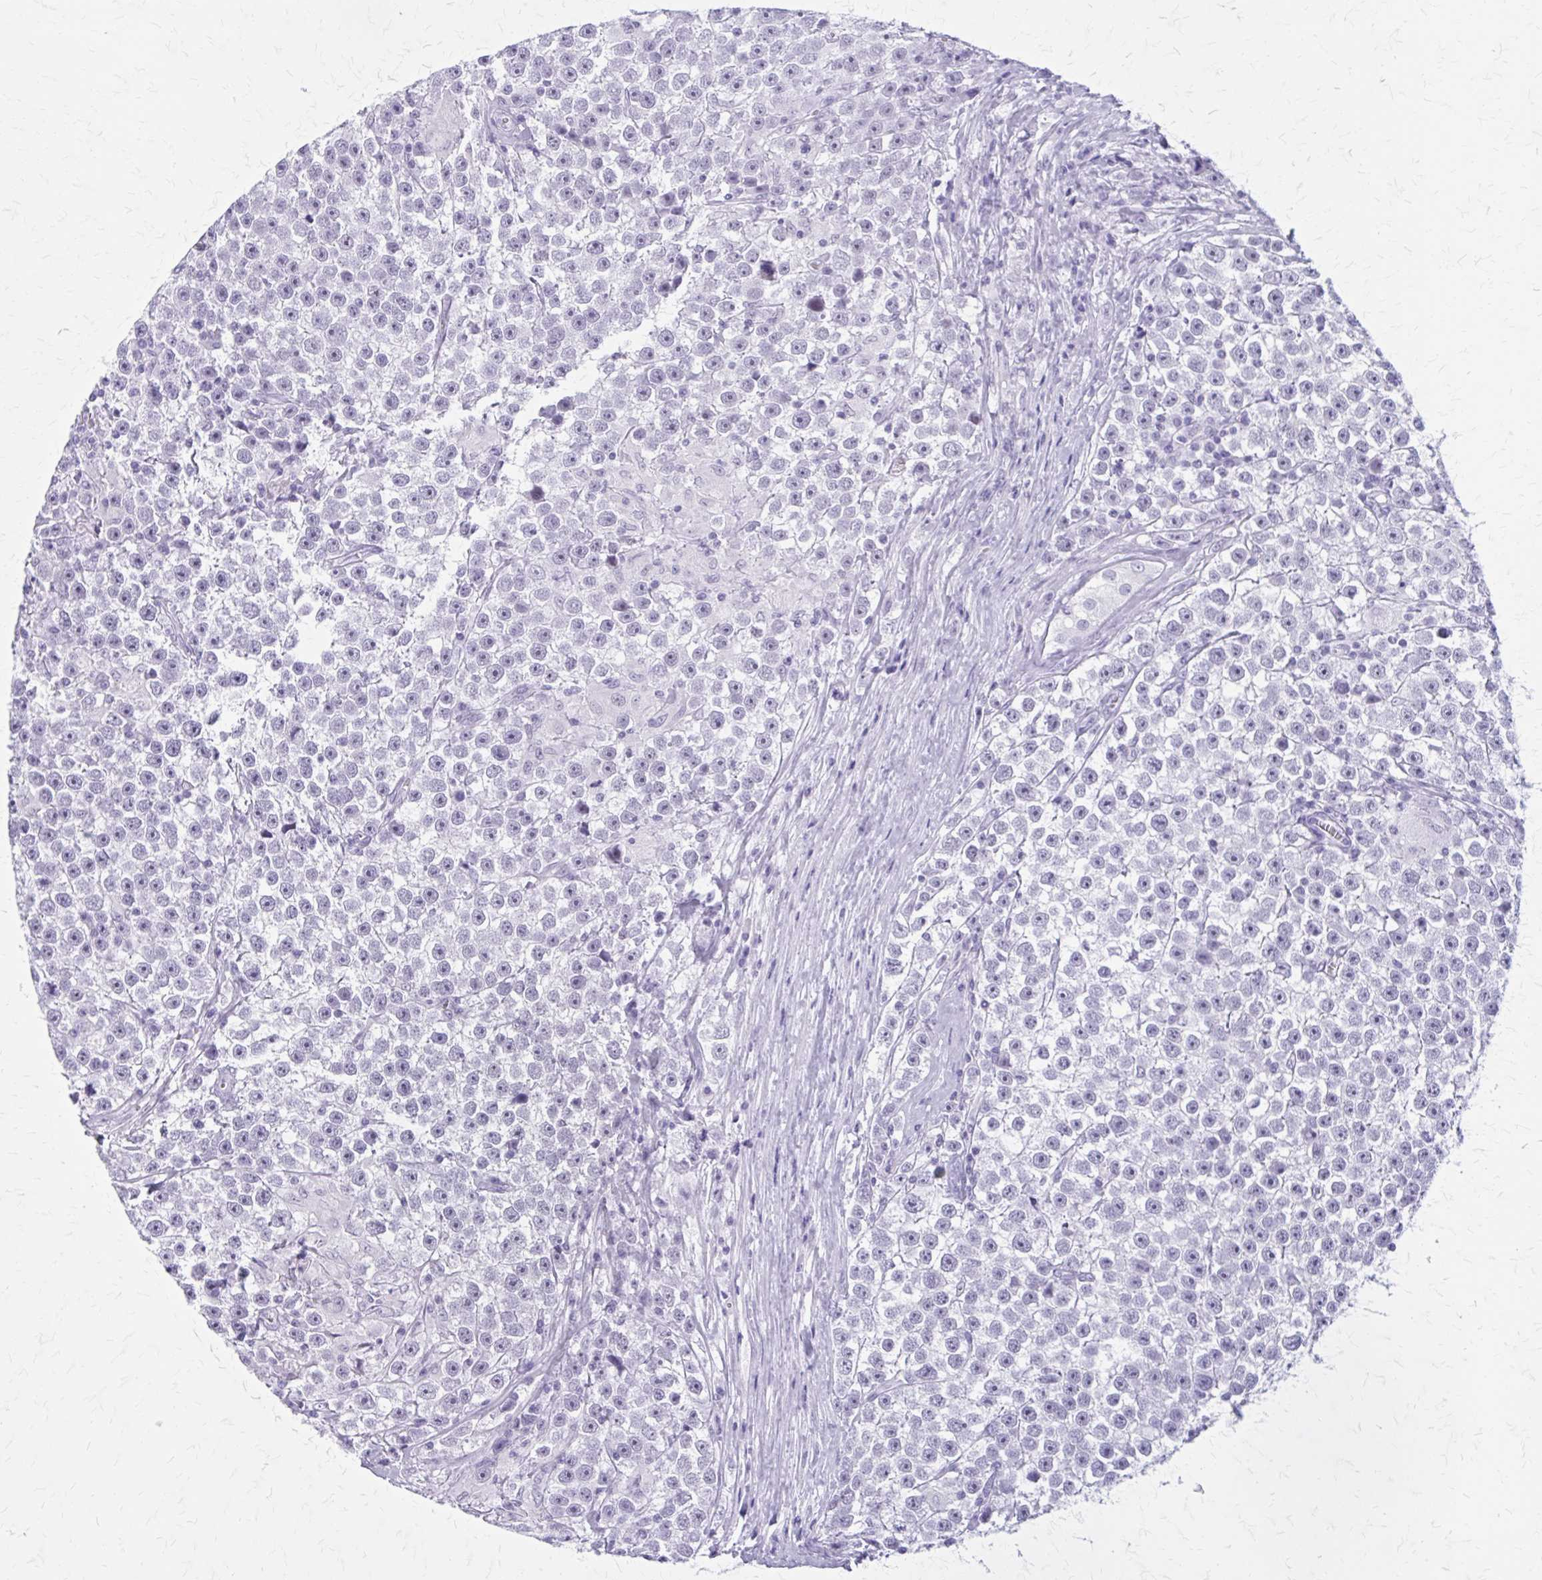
{"staining": {"intensity": "negative", "quantity": "none", "location": "none"}, "tissue": "testis cancer", "cell_type": "Tumor cells", "image_type": "cancer", "snomed": [{"axis": "morphology", "description": "Seminoma, NOS"}, {"axis": "topography", "description": "Testis"}], "caption": "Immunohistochemical staining of testis seminoma displays no significant positivity in tumor cells.", "gene": "GAD1", "patient": {"sex": "male", "age": 31}}